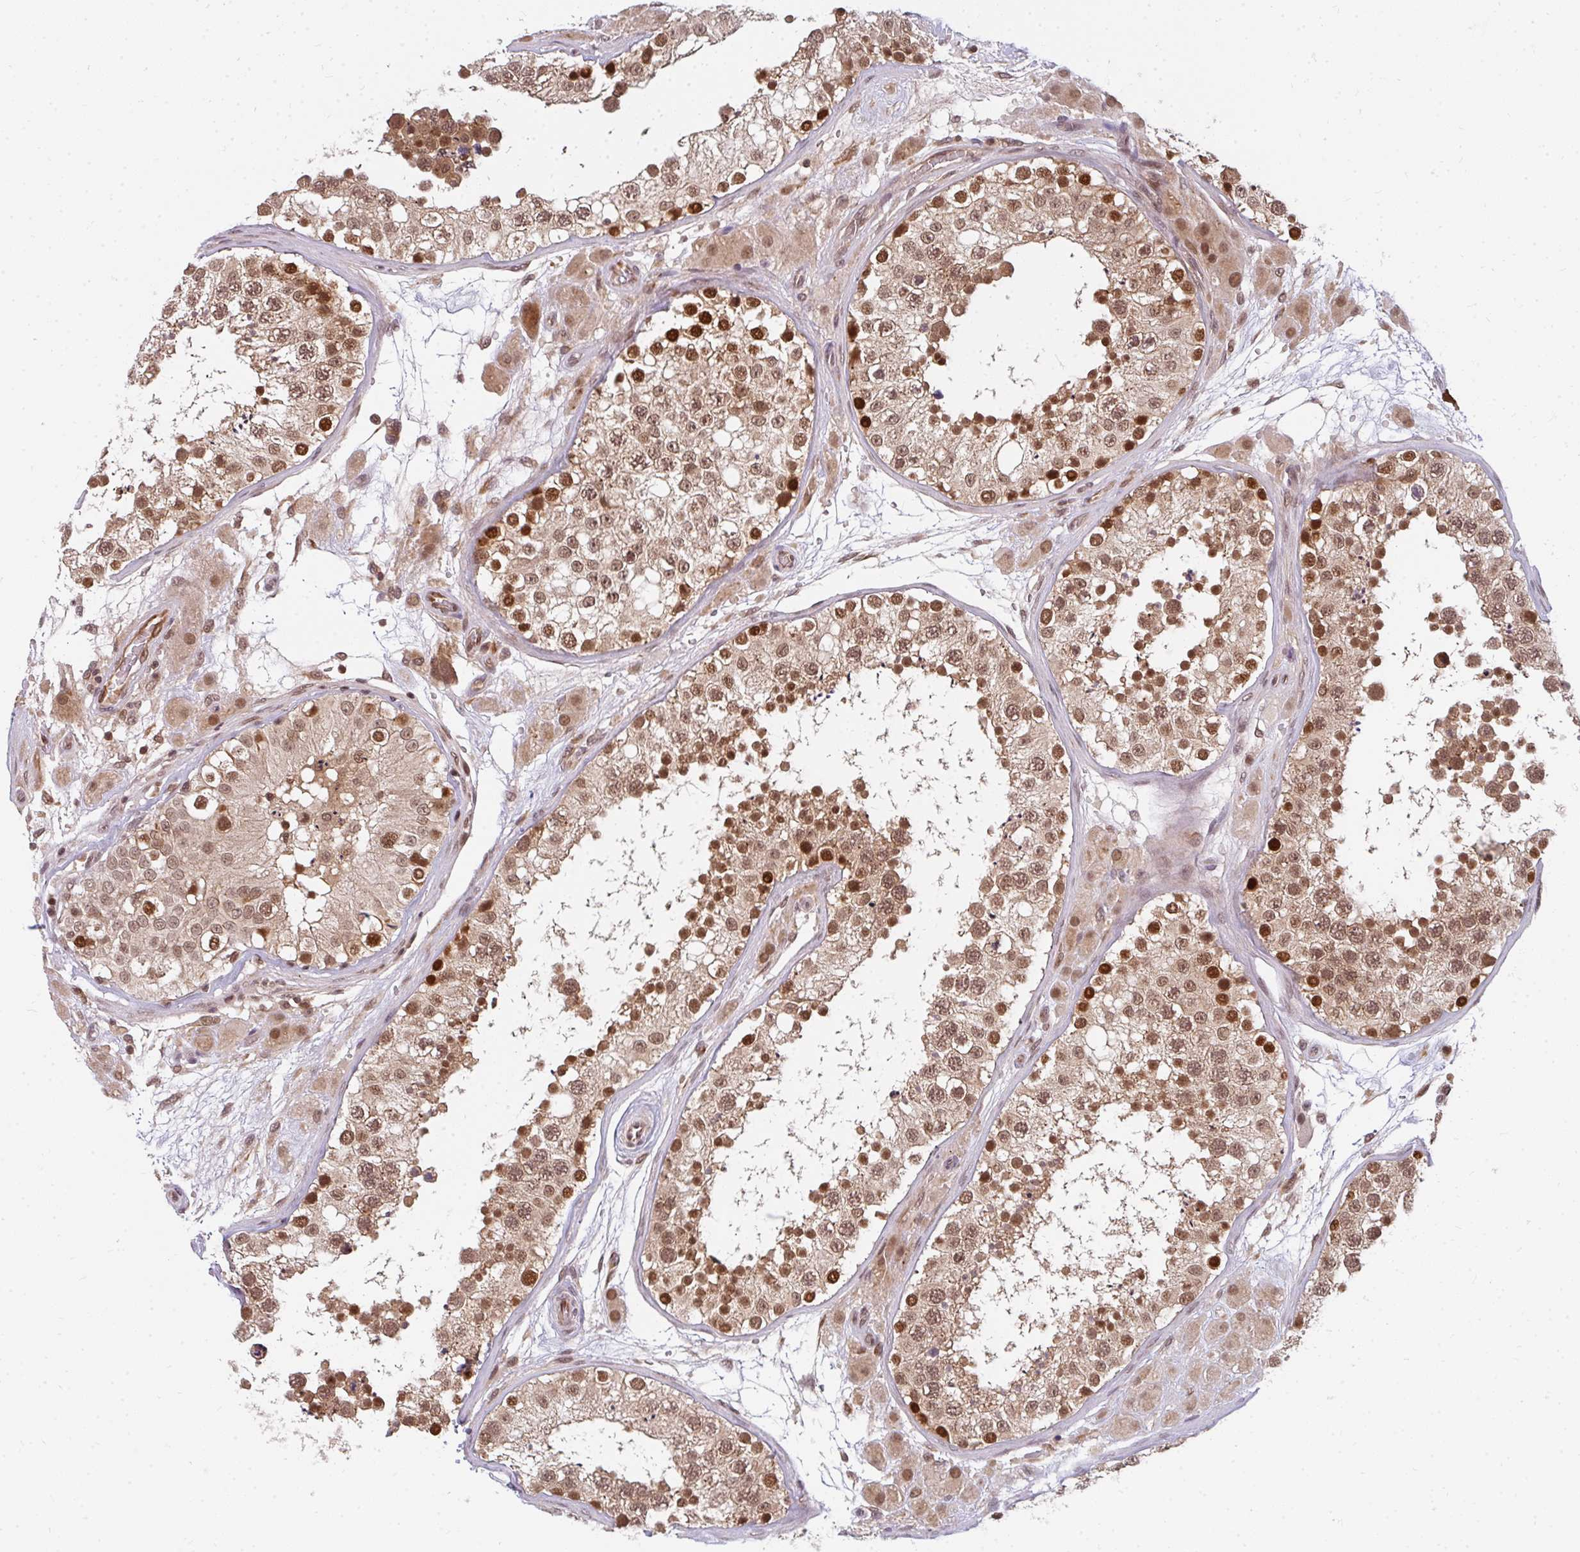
{"staining": {"intensity": "strong", "quantity": "25%-75%", "location": "cytoplasmic/membranous,nuclear"}, "tissue": "testis", "cell_type": "Cells in seminiferous ducts", "image_type": "normal", "snomed": [{"axis": "morphology", "description": "Normal tissue, NOS"}, {"axis": "topography", "description": "Testis"}], "caption": "This is a micrograph of immunohistochemistry staining of benign testis, which shows strong positivity in the cytoplasmic/membranous,nuclear of cells in seminiferous ducts.", "gene": "GTF3C6", "patient": {"sex": "male", "age": 26}}